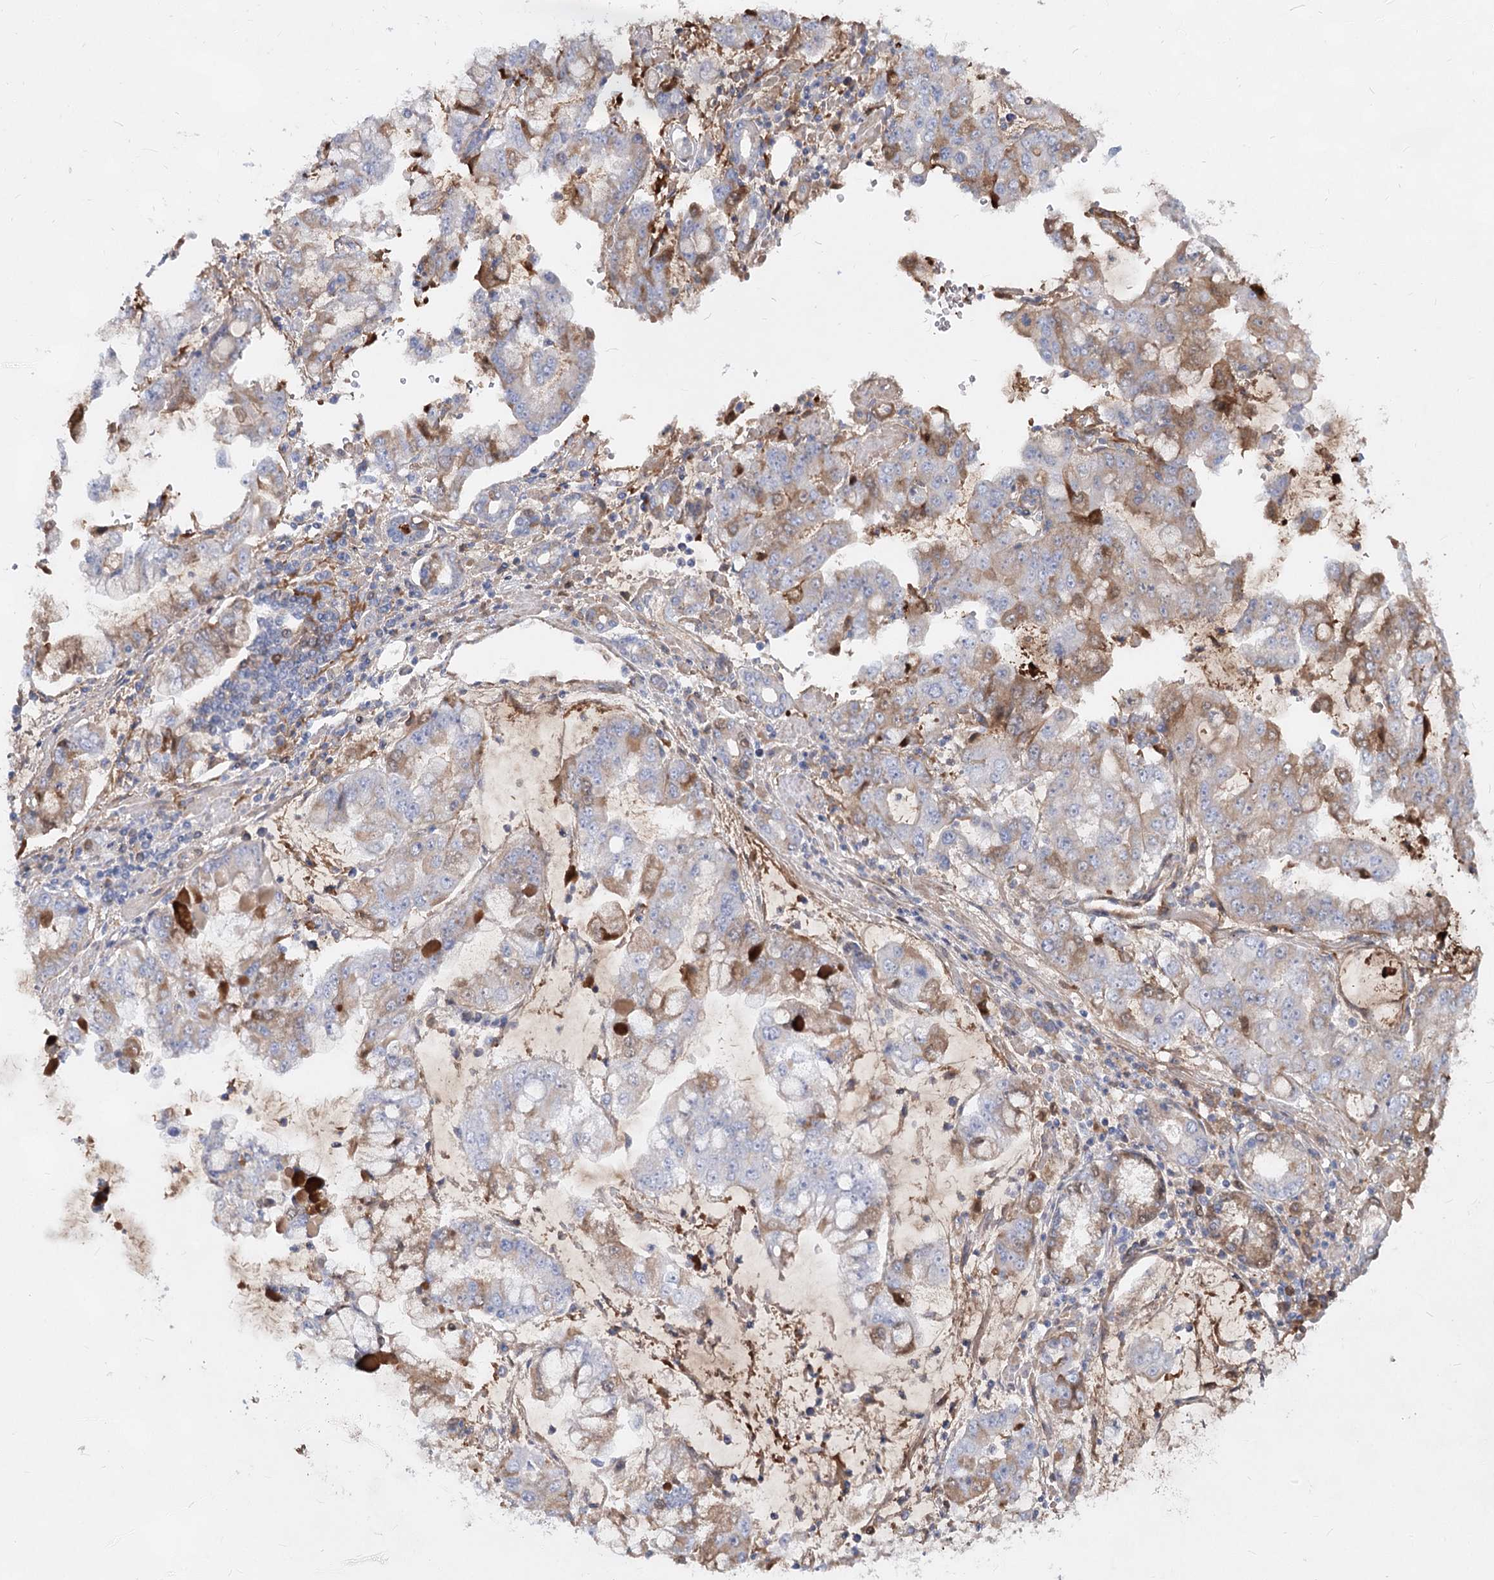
{"staining": {"intensity": "moderate", "quantity": "<25%", "location": "cytoplasmic/membranous"}, "tissue": "stomach cancer", "cell_type": "Tumor cells", "image_type": "cancer", "snomed": [{"axis": "morphology", "description": "Adenocarcinoma, NOS"}, {"axis": "topography", "description": "Stomach"}], "caption": "Brown immunohistochemical staining in human stomach cancer shows moderate cytoplasmic/membranous staining in about <25% of tumor cells.", "gene": "TASOR2", "patient": {"sex": "male", "age": 76}}